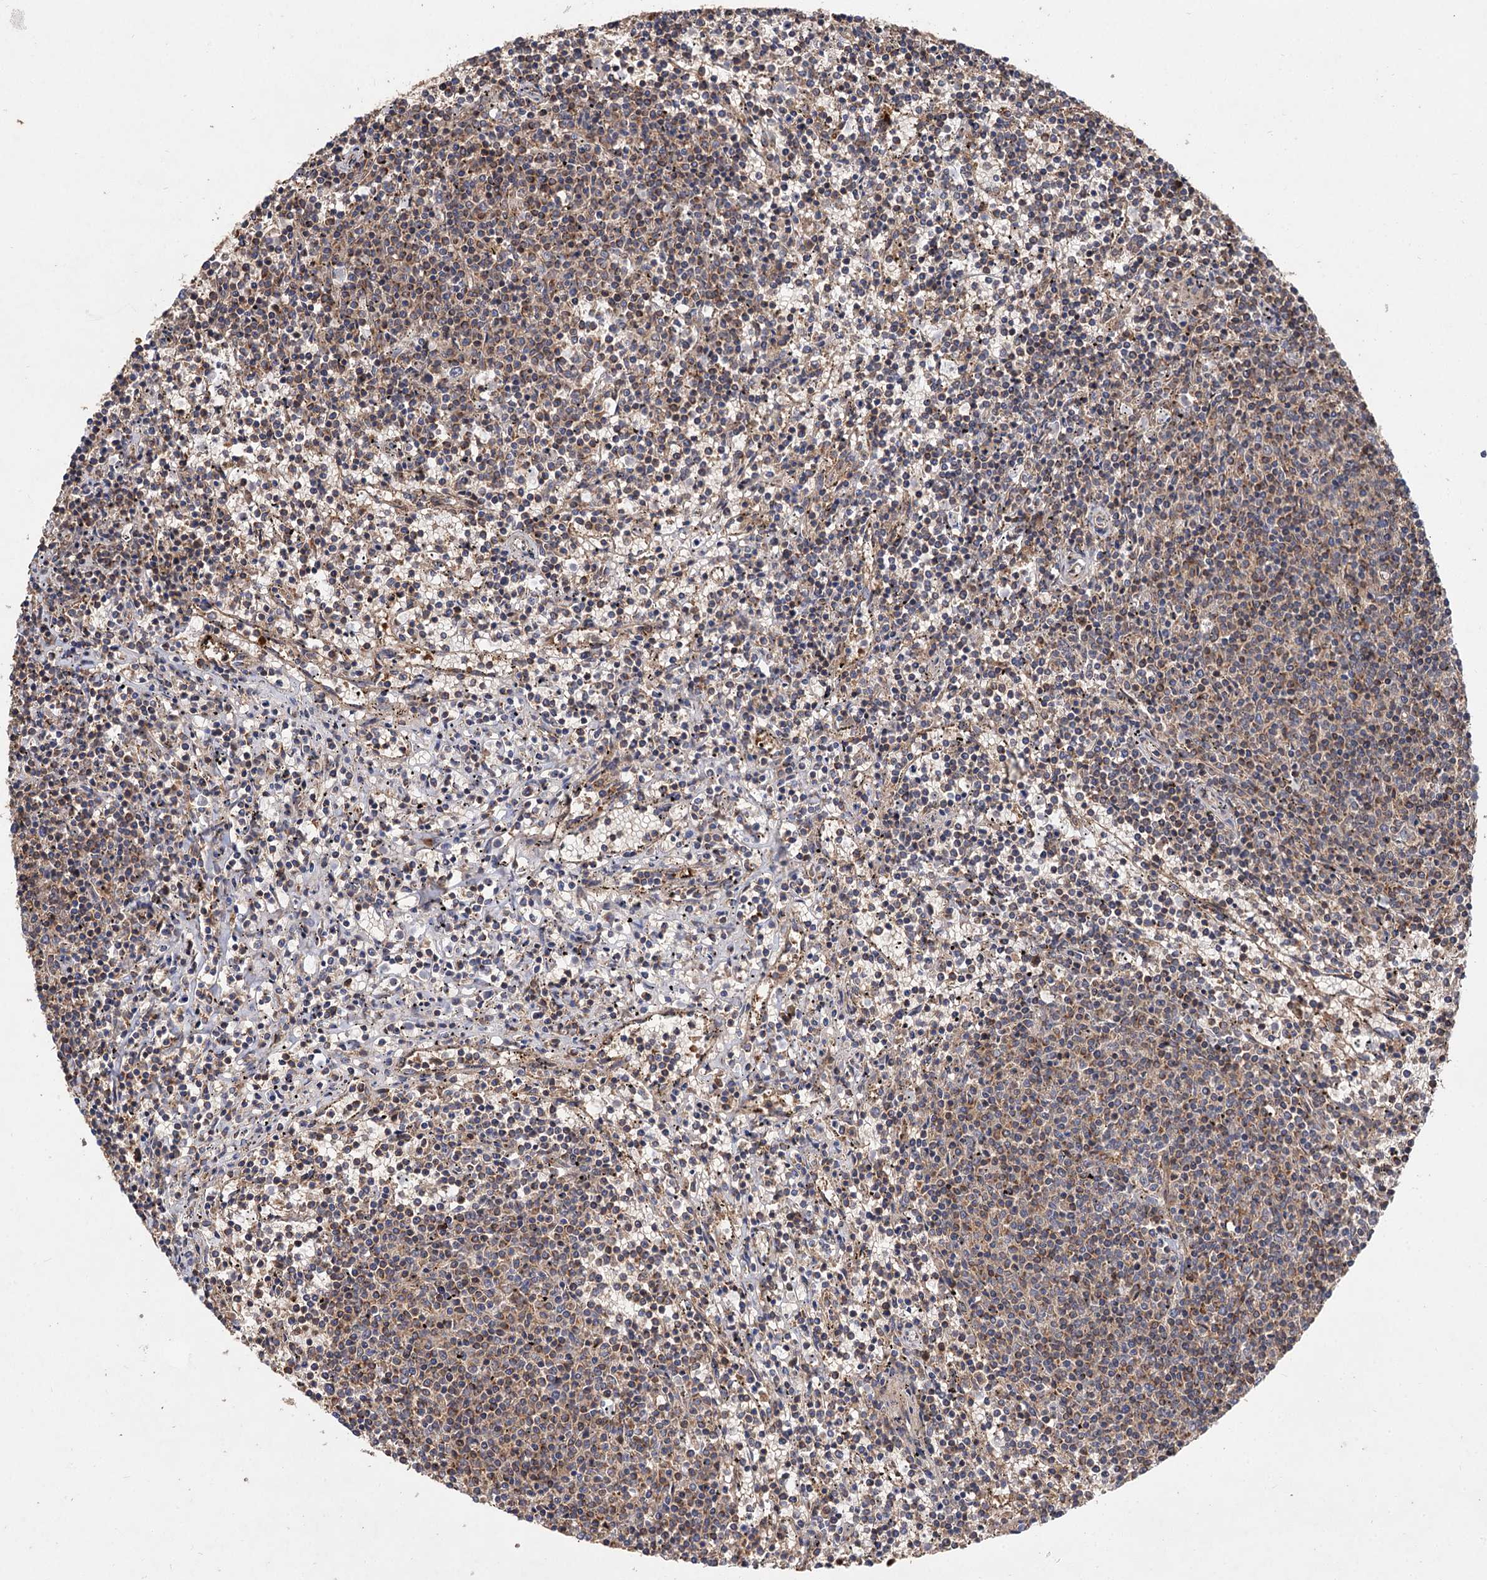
{"staining": {"intensity": "weak", "quantity": "25%-75%", "location": "cytoplasmic/membranous"}, "tissue": "lymphoma", "cell_type": "Tumor cells", "image_type": "cancer", "snomed": [{"axis": "morphology", "description": "Malignant lymphoma, non-Hodgkin's type, Low grade"}, {"axis": "topography", "description": "Spleen"}], "caption": "DAB (3,3'-diaminobenzidine) immunohistochemical staining of human lymphoma reveals weak cytoplasmic/membranous protein positivity in about 25%-75% of tumor cells.", "gene": "FBXW8", "patient": {"sex": "female", "age": 50}}